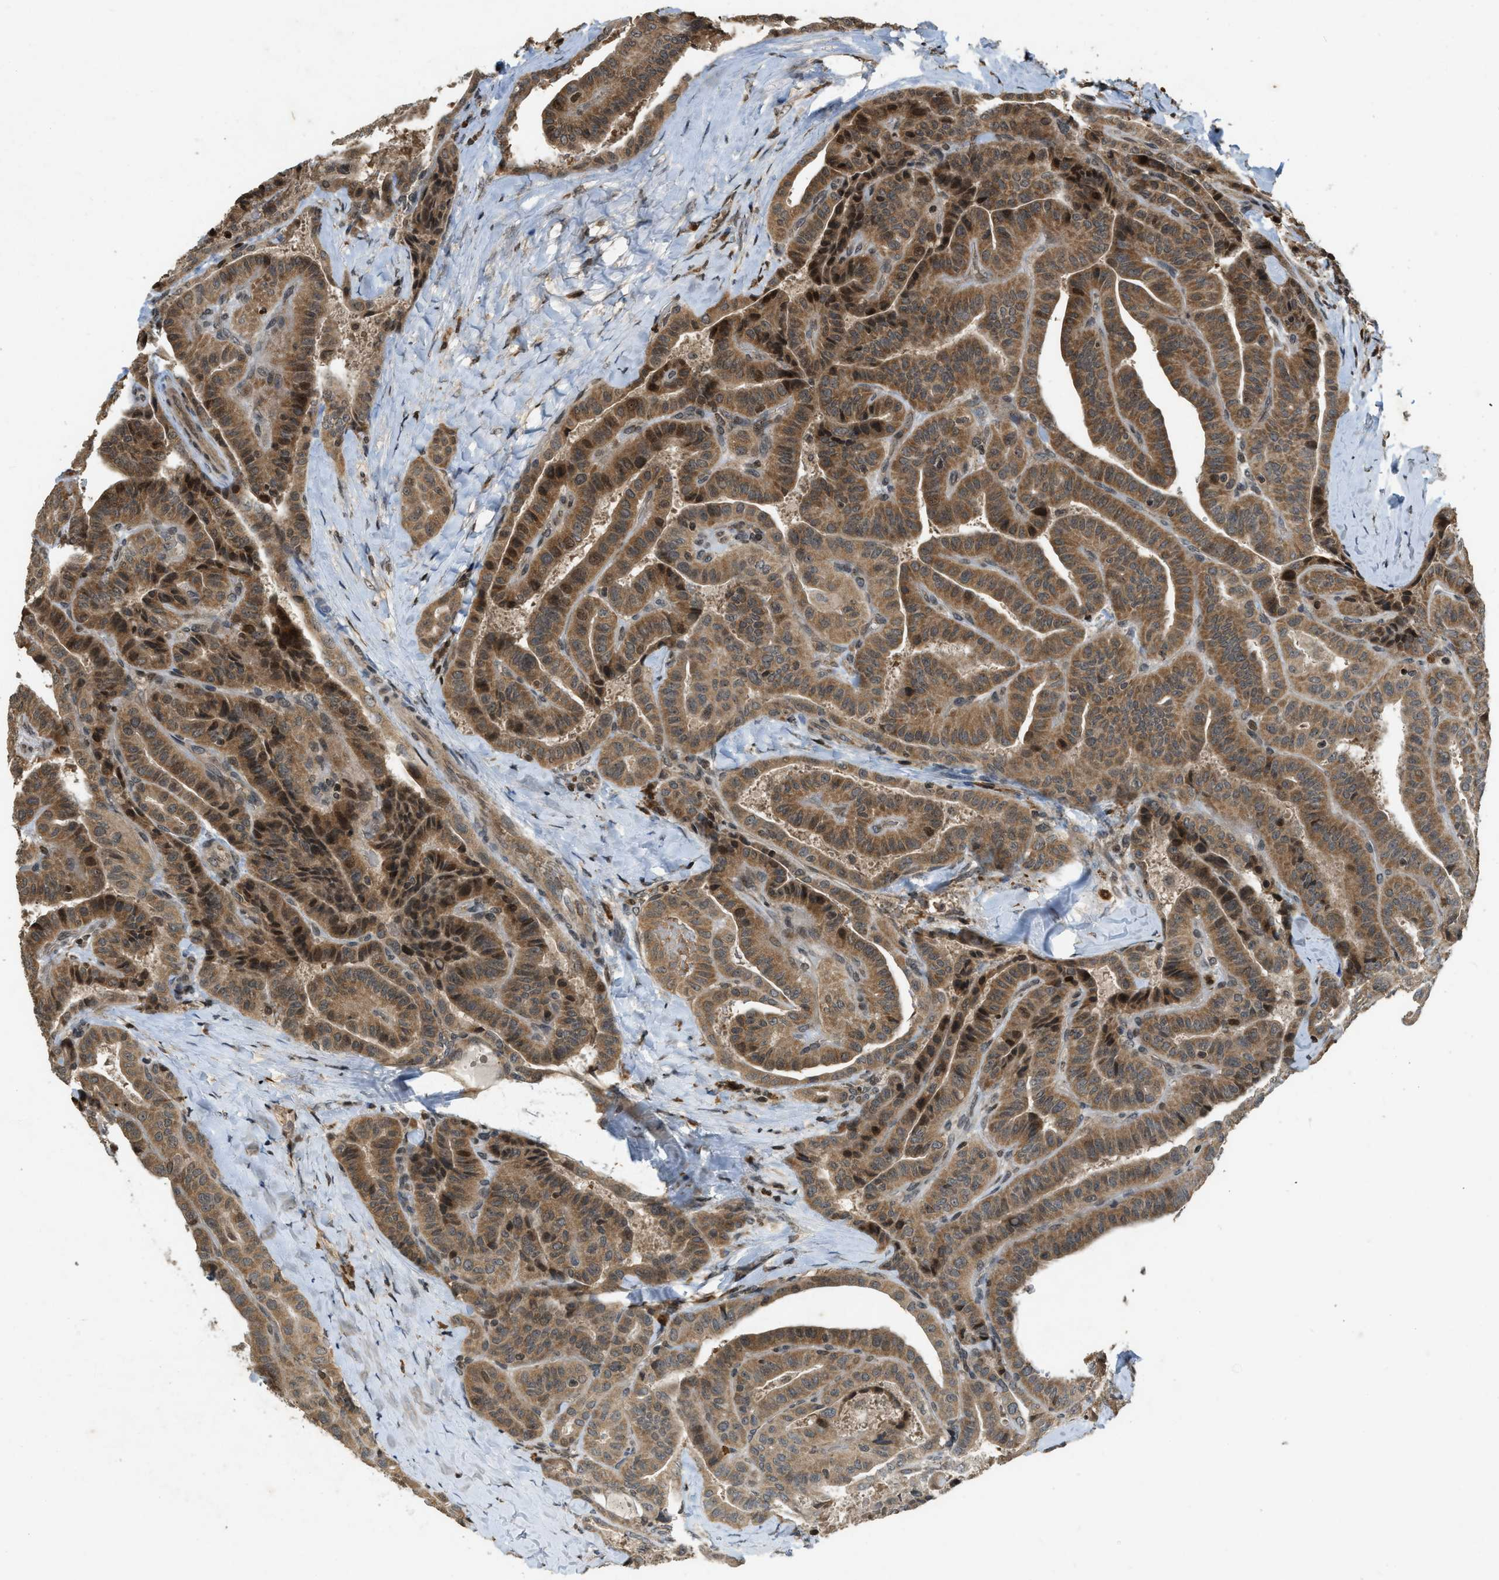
{"staining": {"intensity": "moderate", "quantity": ">75%", "location": "cytoplasmic/membranous,nuclear"}, "tissue": "thyroid cancer", "cell_type": "Tumor cells", "image_type": "cancer", "snomed": [{"axis": "morphology", "description": "Papillary adenocarcinoma, NOS"}, {"axis": "topography", "description": "Thyroid gland"}], "caption": "A high-resolution photomicrograph shows immunohistochemistry (IHC) staining of thyroid papillary adenocarcinoma, which exhibits moderate cytoplasmic/membranous and nuclear positivity in approximately >75% of tumor cells. (IHC, brightfield microscopy, high magnification).", "gene": "SIAH1", "patient": {"sex": "male", "age": 77}}